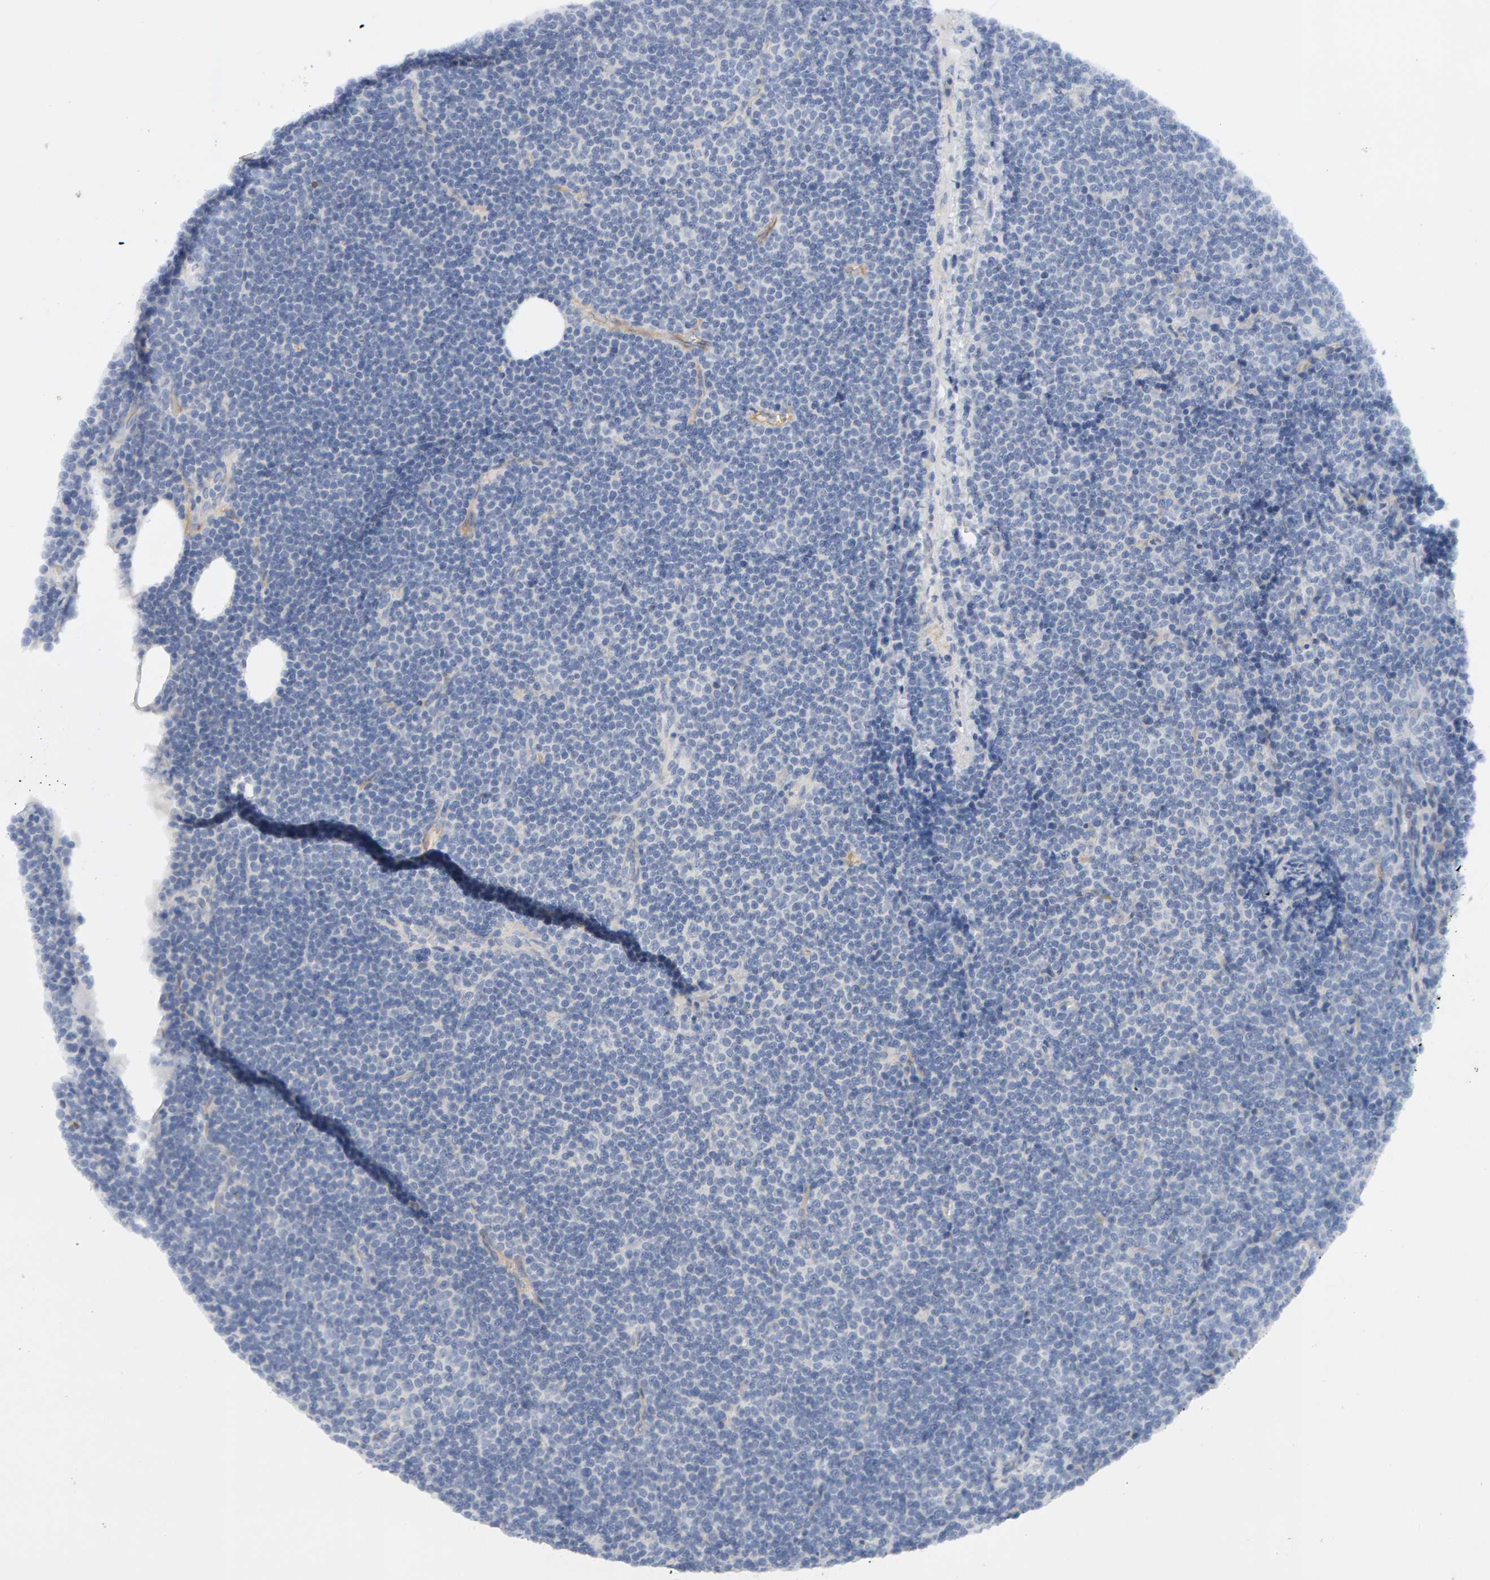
{"staining": {"intensity": "negative", "quantity": "none", "location": "none"}, "tissue": "lymphoma", "cell_type": "Tumor cells", "image_type": "cancer", "snomed": [{"axis": "morphology", "description": "Malignant lymphoma, non-Hodgkin's type, Low grade"}, {"axis": "topography", "description": "Lymph node"}], "caption": "Lymphoma stained for a protein using immunohistochemistry (IHC) reveals no positivity tumor cells.", "gene": "METRNL", "patient": {"sex": "female", "age": 67}}